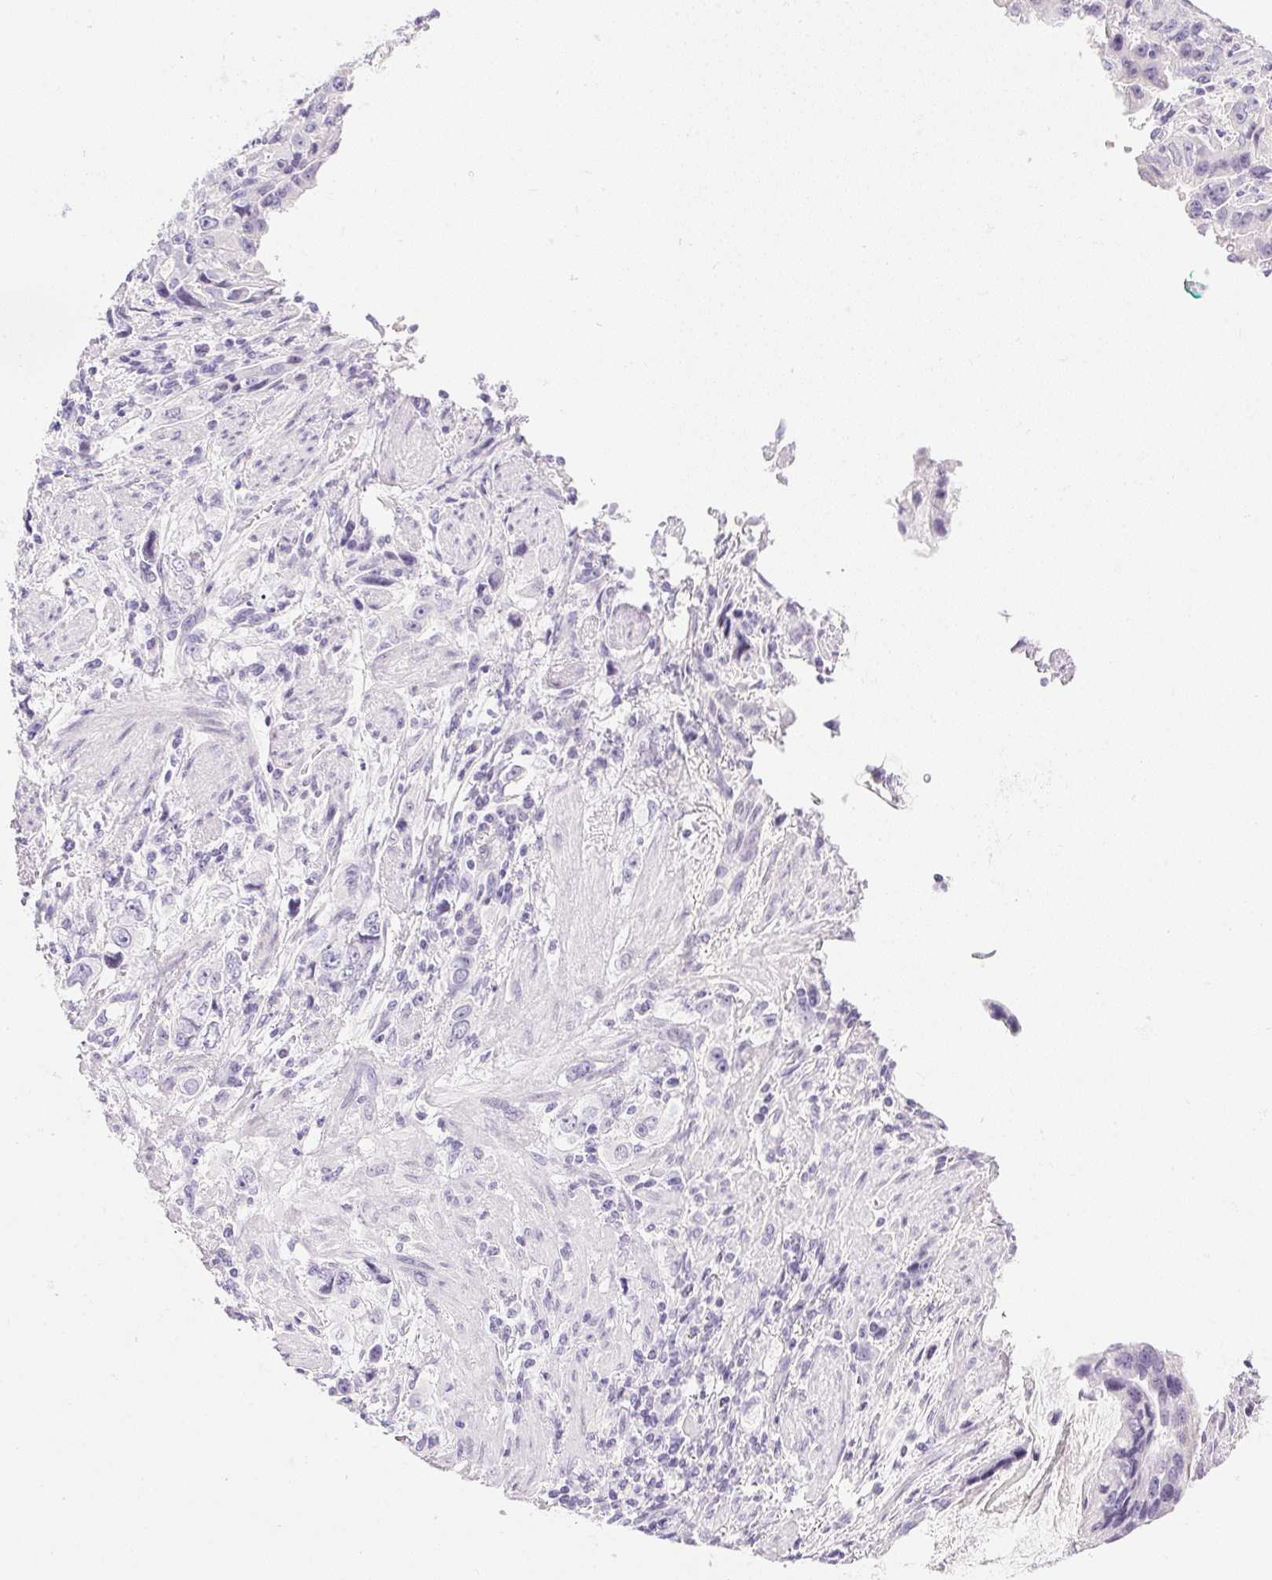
{"staining": {"intensity": "negative", "quantity": "none", "location": "none"}, "tissue": "stomach cancer", "cell_type": "Tumor cells", "image_type": "cancer", "snomed": [{"axis": "morphology", "description": "Adenocarcinoma, NOS"}, {"axis": "topography", "description": "Stomach, lower"}], "caption": "The histopathology image exhibits no significant staining in tumor cells of stomach cancer (adenocarcinoma).", "gene": "CPB1", "patient": {"sex": "female", "age": 93}}